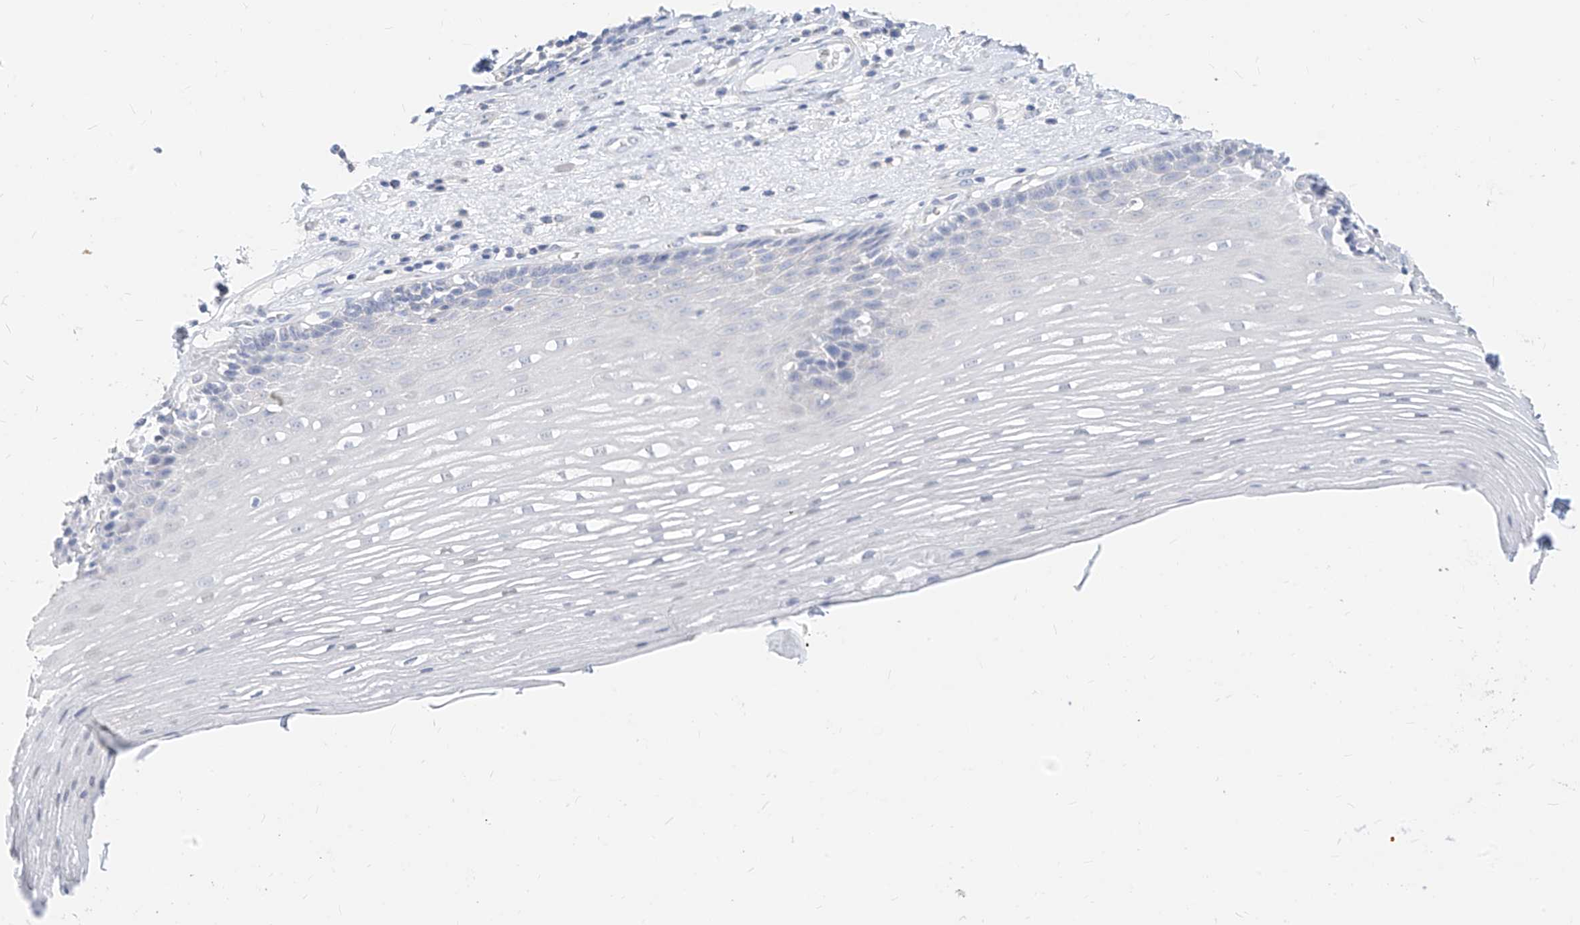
{"staining": {"intensity": "negative", "quantity": "none", "location": "none"}, "tissue": "esophagus", "cell_type": "Squamous epithelial cells", "image_type": "normal", "snomed": [{"axis": "morphology", "description": "Normal tissue, NOS"}, {"axis": "topography", "description": "Esophagus"}], "caption": "Protein analysis of unremarkable esophagus displays no significant positivity in squamous epithelial cells.", "gene": "ZZEF1", "patient": {"sex": "male", "age": 62}}